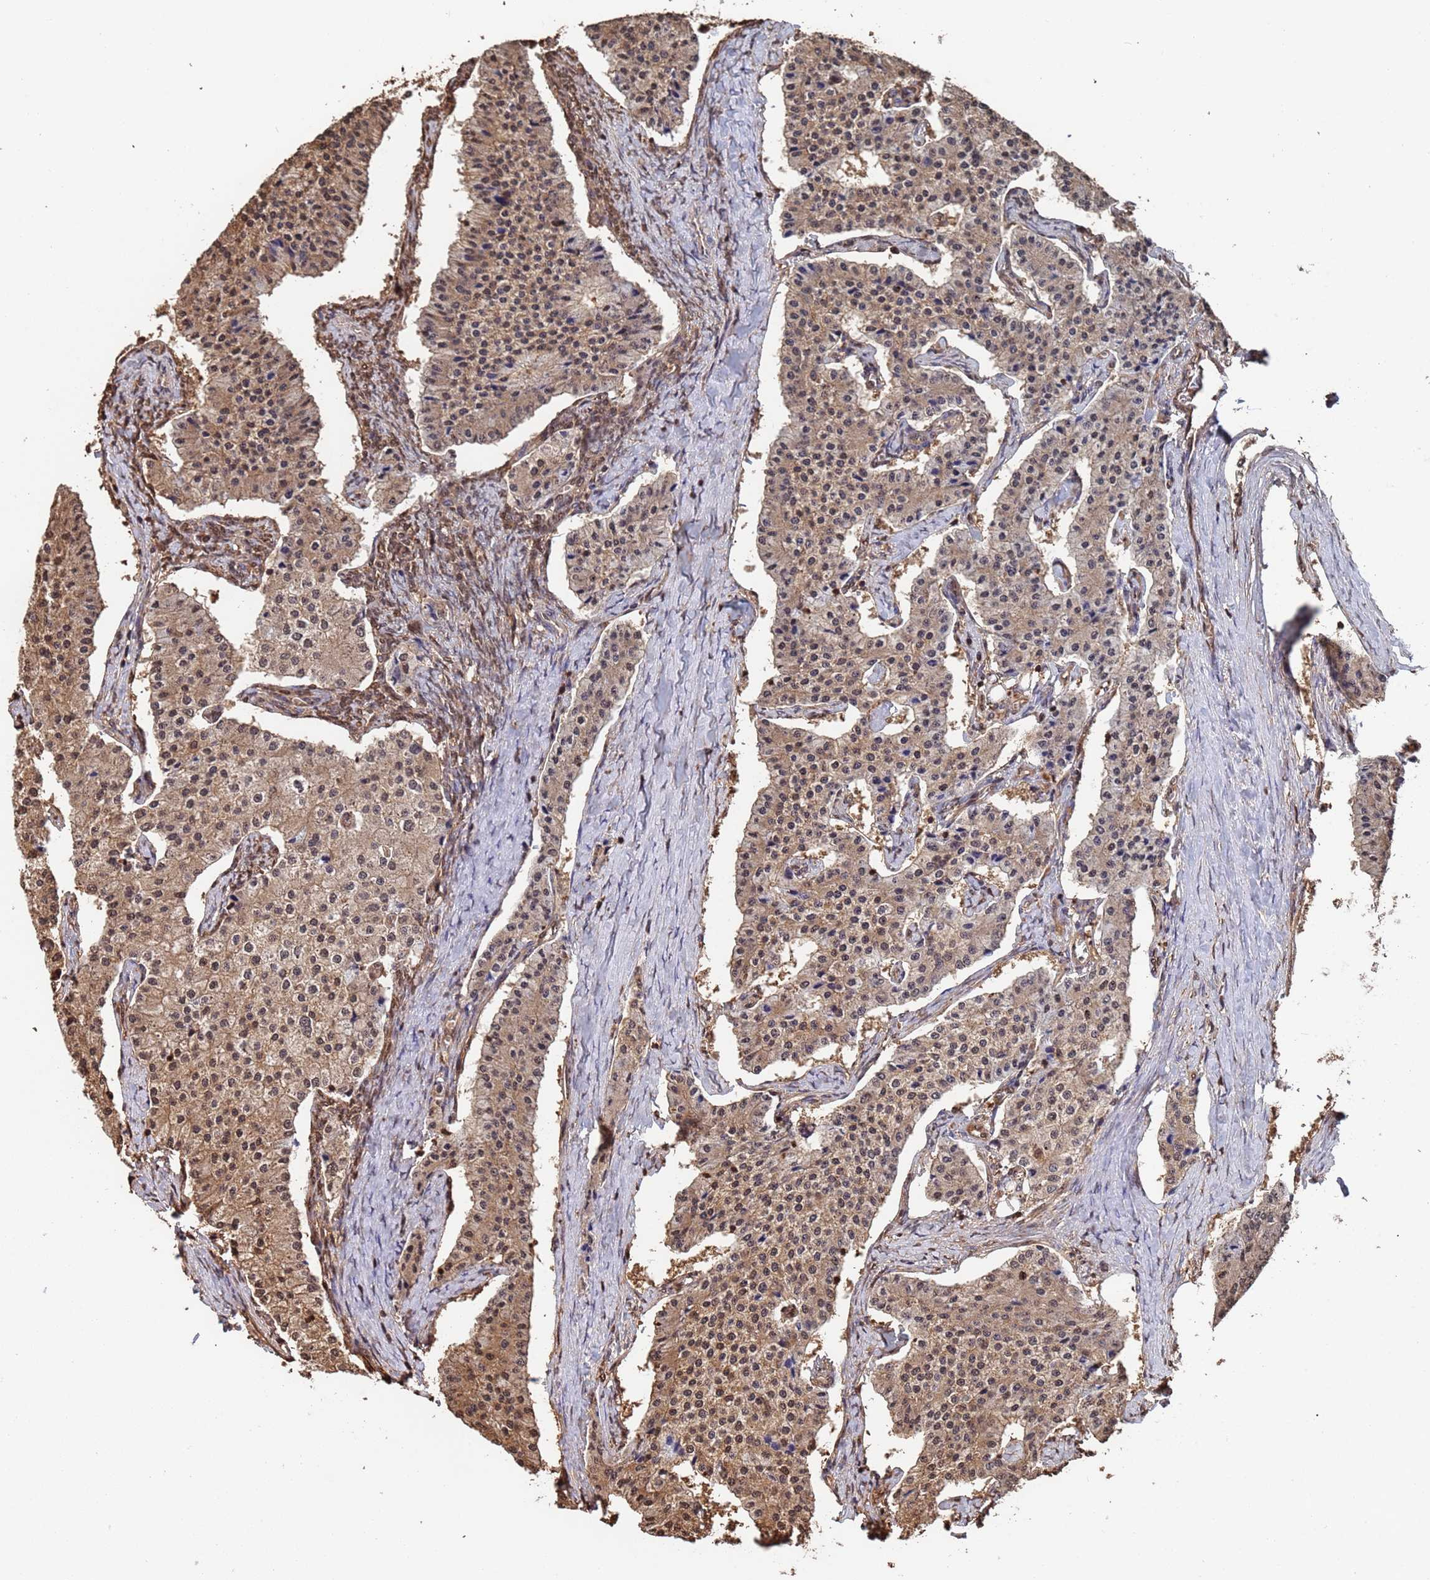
{"staining": {"intensity": "moderate", "quantity": ">75%", "location": "cytoplasmic/membranous,nuclear"}, "tissue": "carcinoid", "cell_type": "Tumor cells", "image_type": "cancer", "snomed": [{"axis": "morphology", "description": "Carcinoid, malignant, NOS"}, {"axis": "topography", "description": "Colon"}], "caption": "High-power microscopy captured an immunohistochemistry micrograph of carcinoid, revealing moderate cytoplasmic/membranous and nuclear expression in about >75% of tumor cells. (DAB IHC with brightfield microscopy, high magnification).", "gene": "SUMO4", "patient": {"sex": "female", "age": 52}}